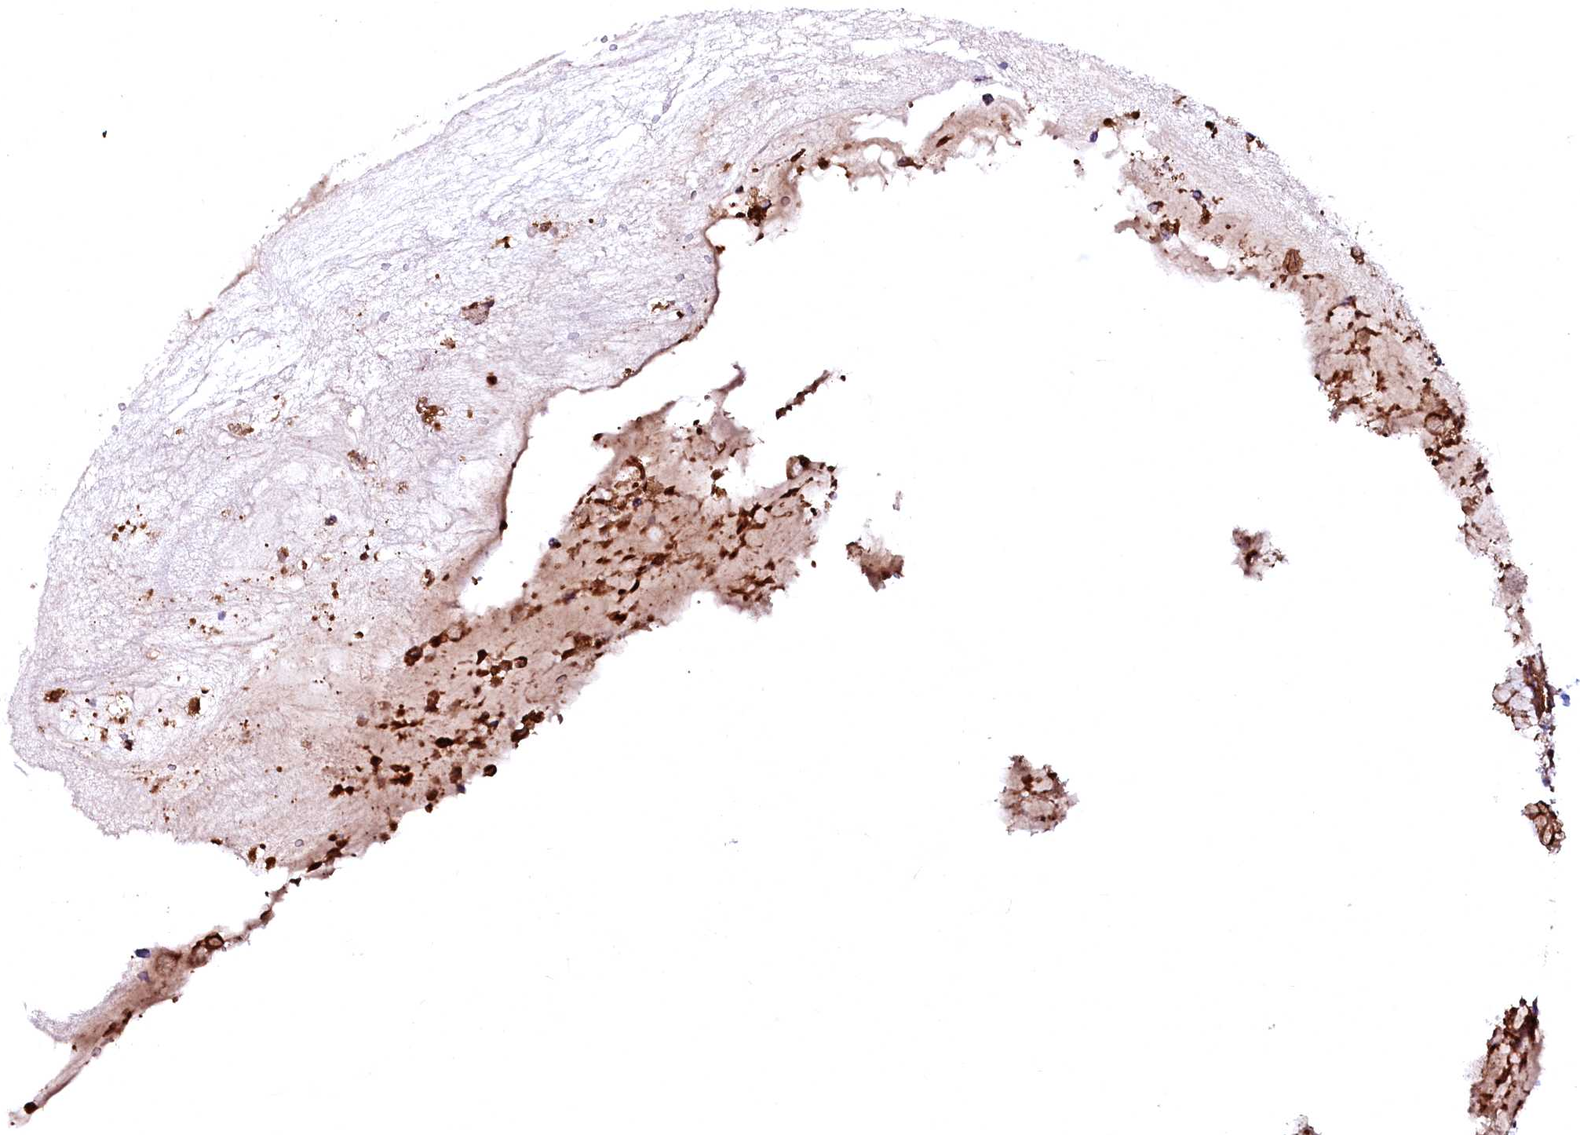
{"staining": {"intensity": "strong", "quantity": ">75%", "location": "cytoplasmic/membranous"}, "tissue": "stomach", "cell_type": "Glandular cells", "image_type": "normal", "snomed": [{"axis": "morphology", "description": "Normal tissue, NOS"}, {"axis": "topography", "description": "Stomach"}, {"axis": "topography", "description": "Stomach, lower"}], "caption": "Immunohistochemical staining of normal stomach demonstrates >75% levels of strong cytoplasmic/membranous protein positivity in approximately >75% of glandular cells.", "gene": "GPR176", "patient": {"sex": "female", "age": 56}}